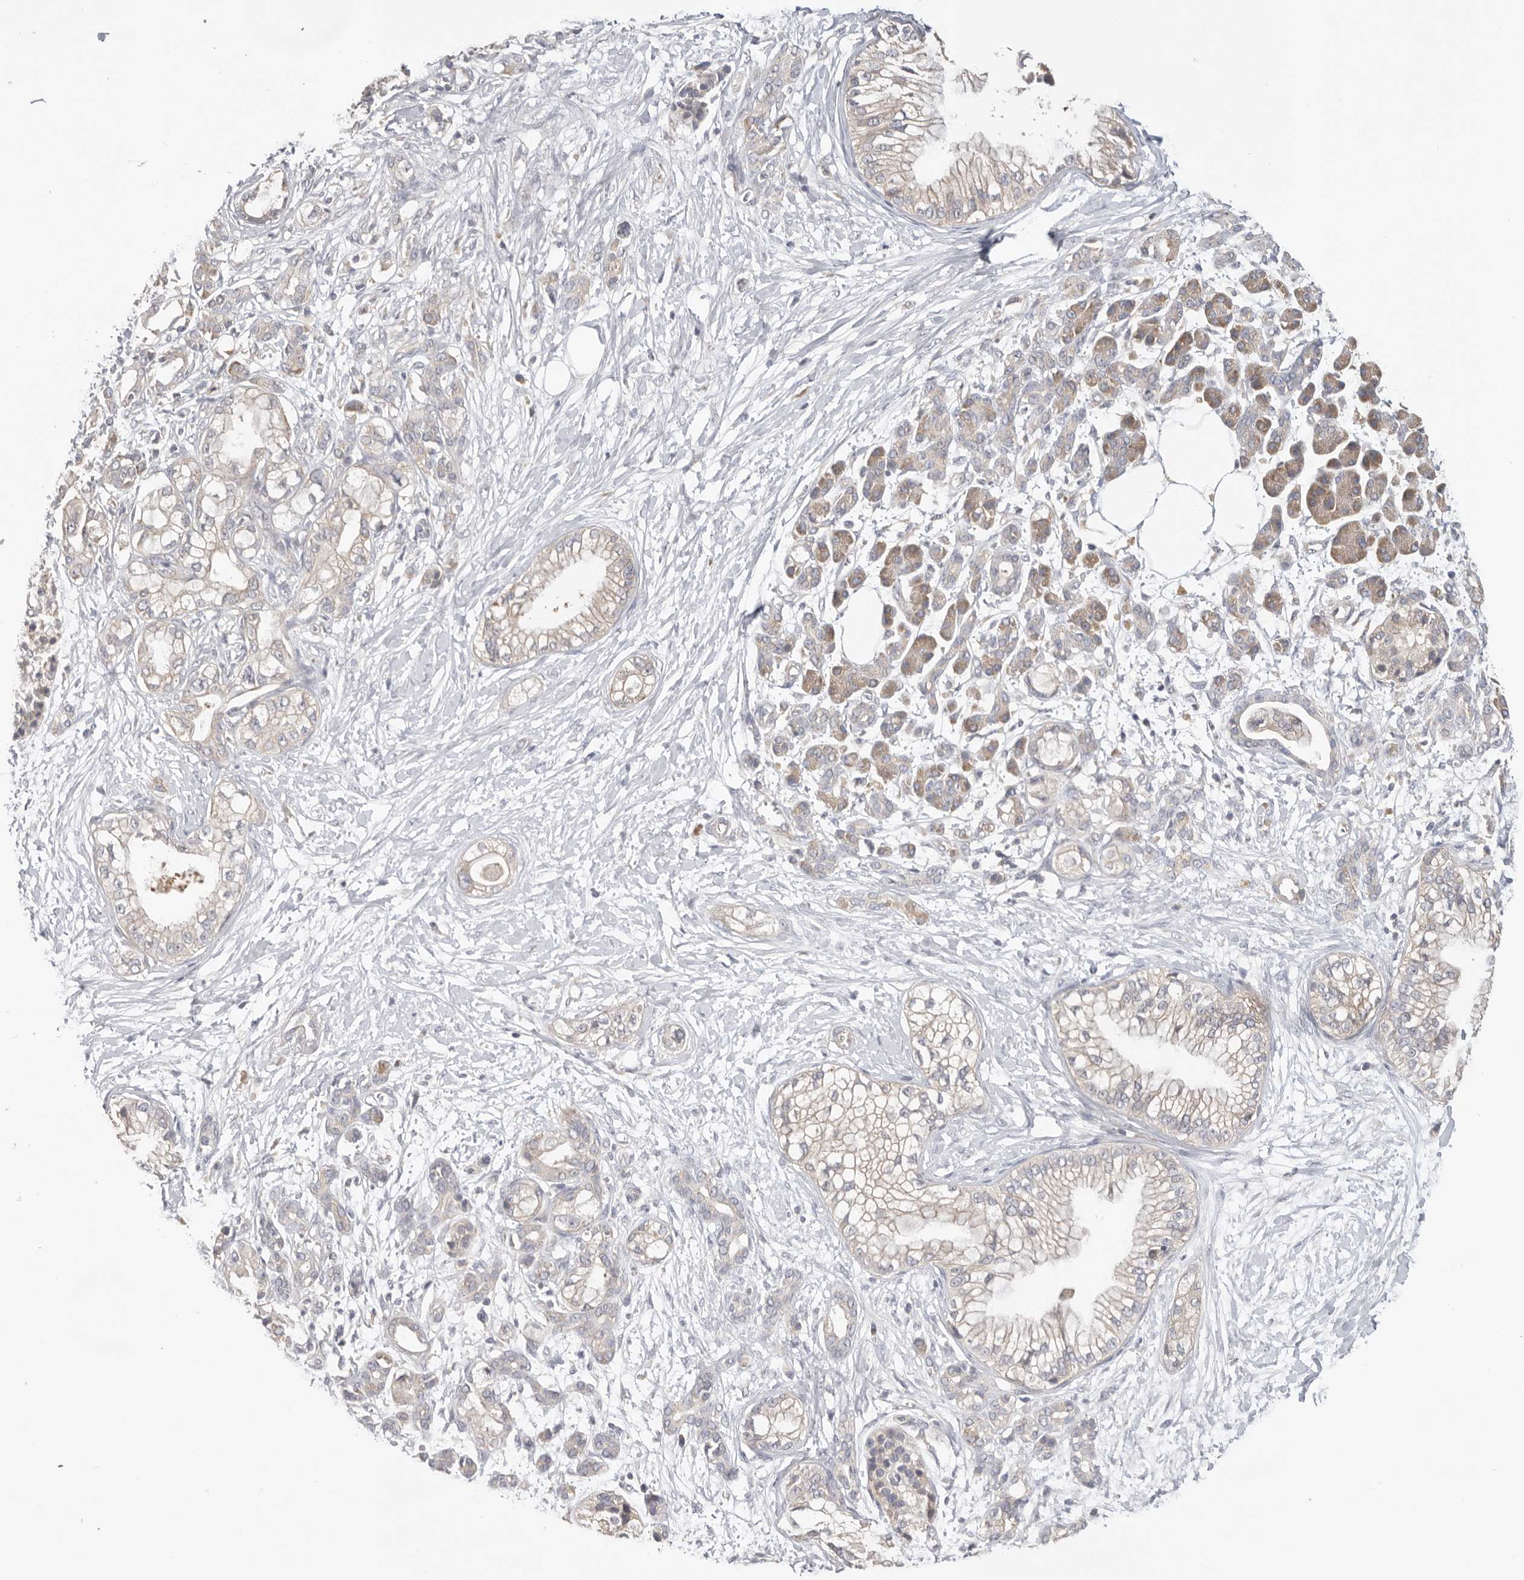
{"staining": {"intensity": "weak", "quantity": "25%-75%", "location": "cytoplasmic/membranous"}, "tissue": "pancreatic cancer", "cell_type": "Tumor cells", "image_type": "cancer", "snomed": [{"axis": "morphology", "description": "Adenocarcinoma, NOS"}, {"axis": "topography", "description": "Pancreas"}], "caption": "Protein expression analysis of human pancreatic cancer (adenocarcinoma) reveals weak cytoplasmic/membranous positivity in approximately 25%-75% of tumor cells.", "gene": "PPP1R42", "patient": {"sex": "male", "age": 68}}